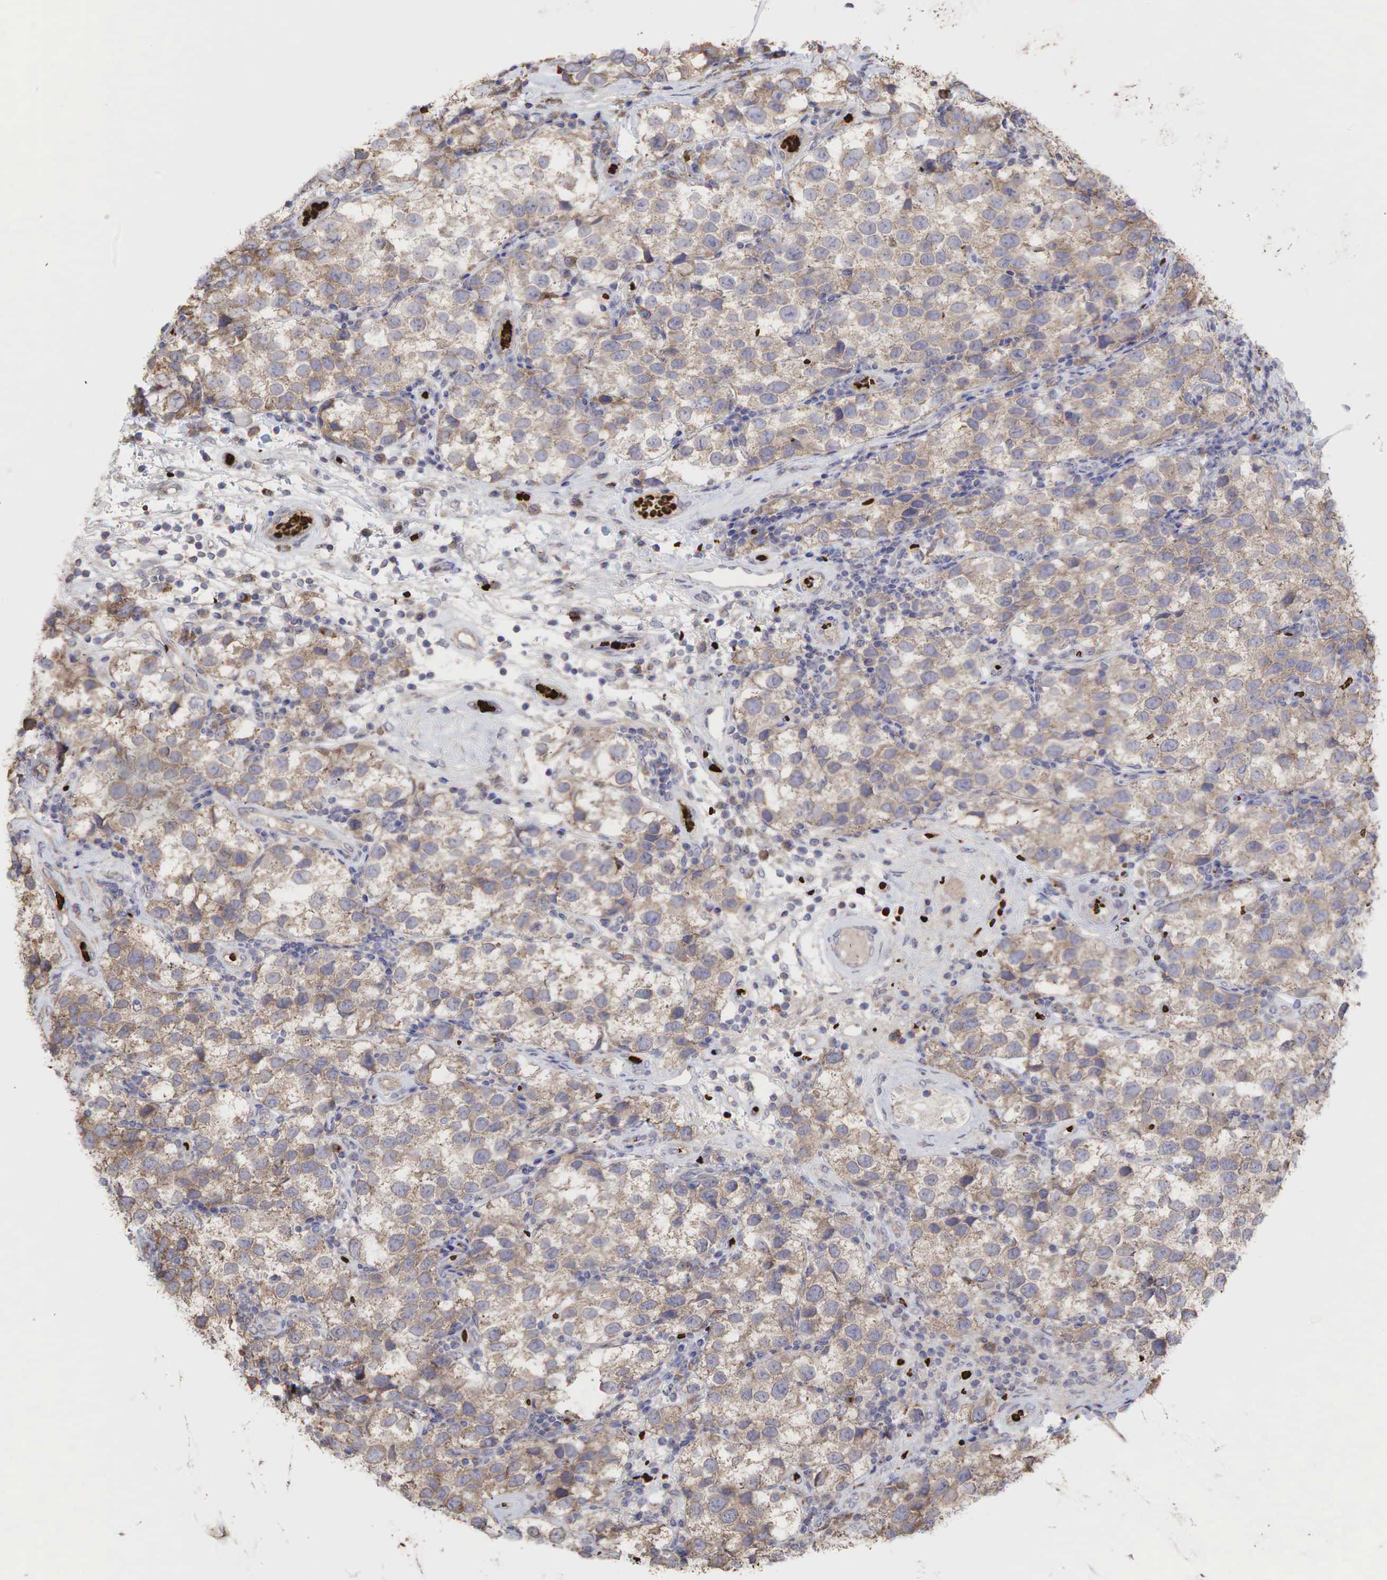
{"staining": {"intensity": "weak", "quantity": ">75%", "location": "cytoplasmic/membranous"}, "tissue": "testis cancer", "cell_type": "Tumor cells", "image_type": "cancer", "snomed": [{"axis": "morphology", "description": "Seminoma, NOS"}, {"axis": "topography", "description": "Testis"}], "caption": "Tumor cells show low levels of weak cytoplasmic/membranous expression in approximately >75% of cells in testis cancer. Immunohistochemistry stains the protein of interest in brown and the nuclei are stained blue.", "gene": "PABPC5", "patient": {"sex": "male", "age": 39}}